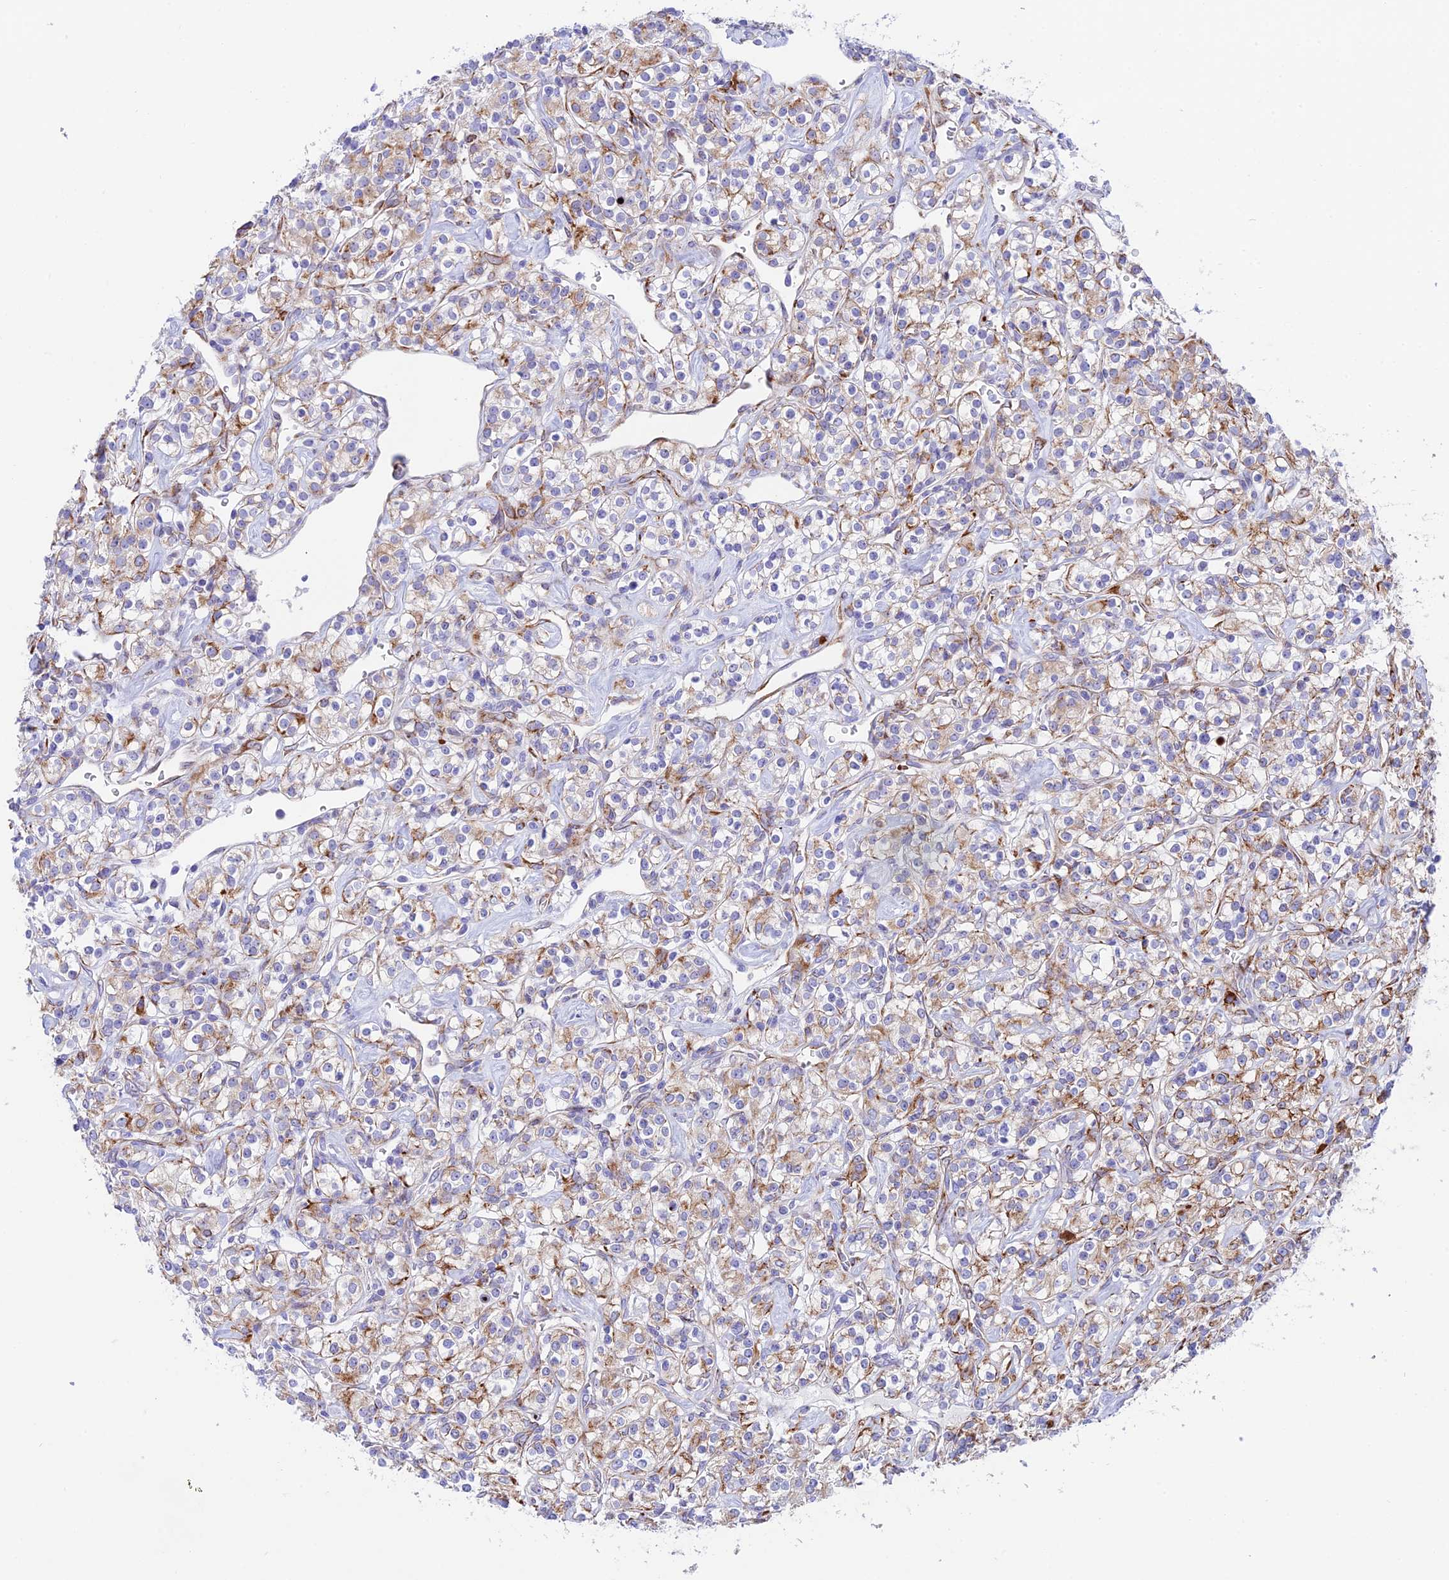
{"staining": {"intensity": "weak", "quantity": "25%-75%", "location": "cytoplasmic/membranous"}, "tissue": "renal cancer", "cell_type": "Tumor cells", "image_type": "cancer", "snomed": [{"axis": "morphology", "description": "Adenocarcinoma, NOS"}, {"axis": "topography", "description": "Kidney"}], "caption": "Protein expression analysis of human renal cancer (adenocarcinoma) reveals weak cytoplasmic/membranous staining in approximately 25%-75% of tumor cells.", "gene": "TUBGCP6", "patient": {"sex": "male", "age": 77}}